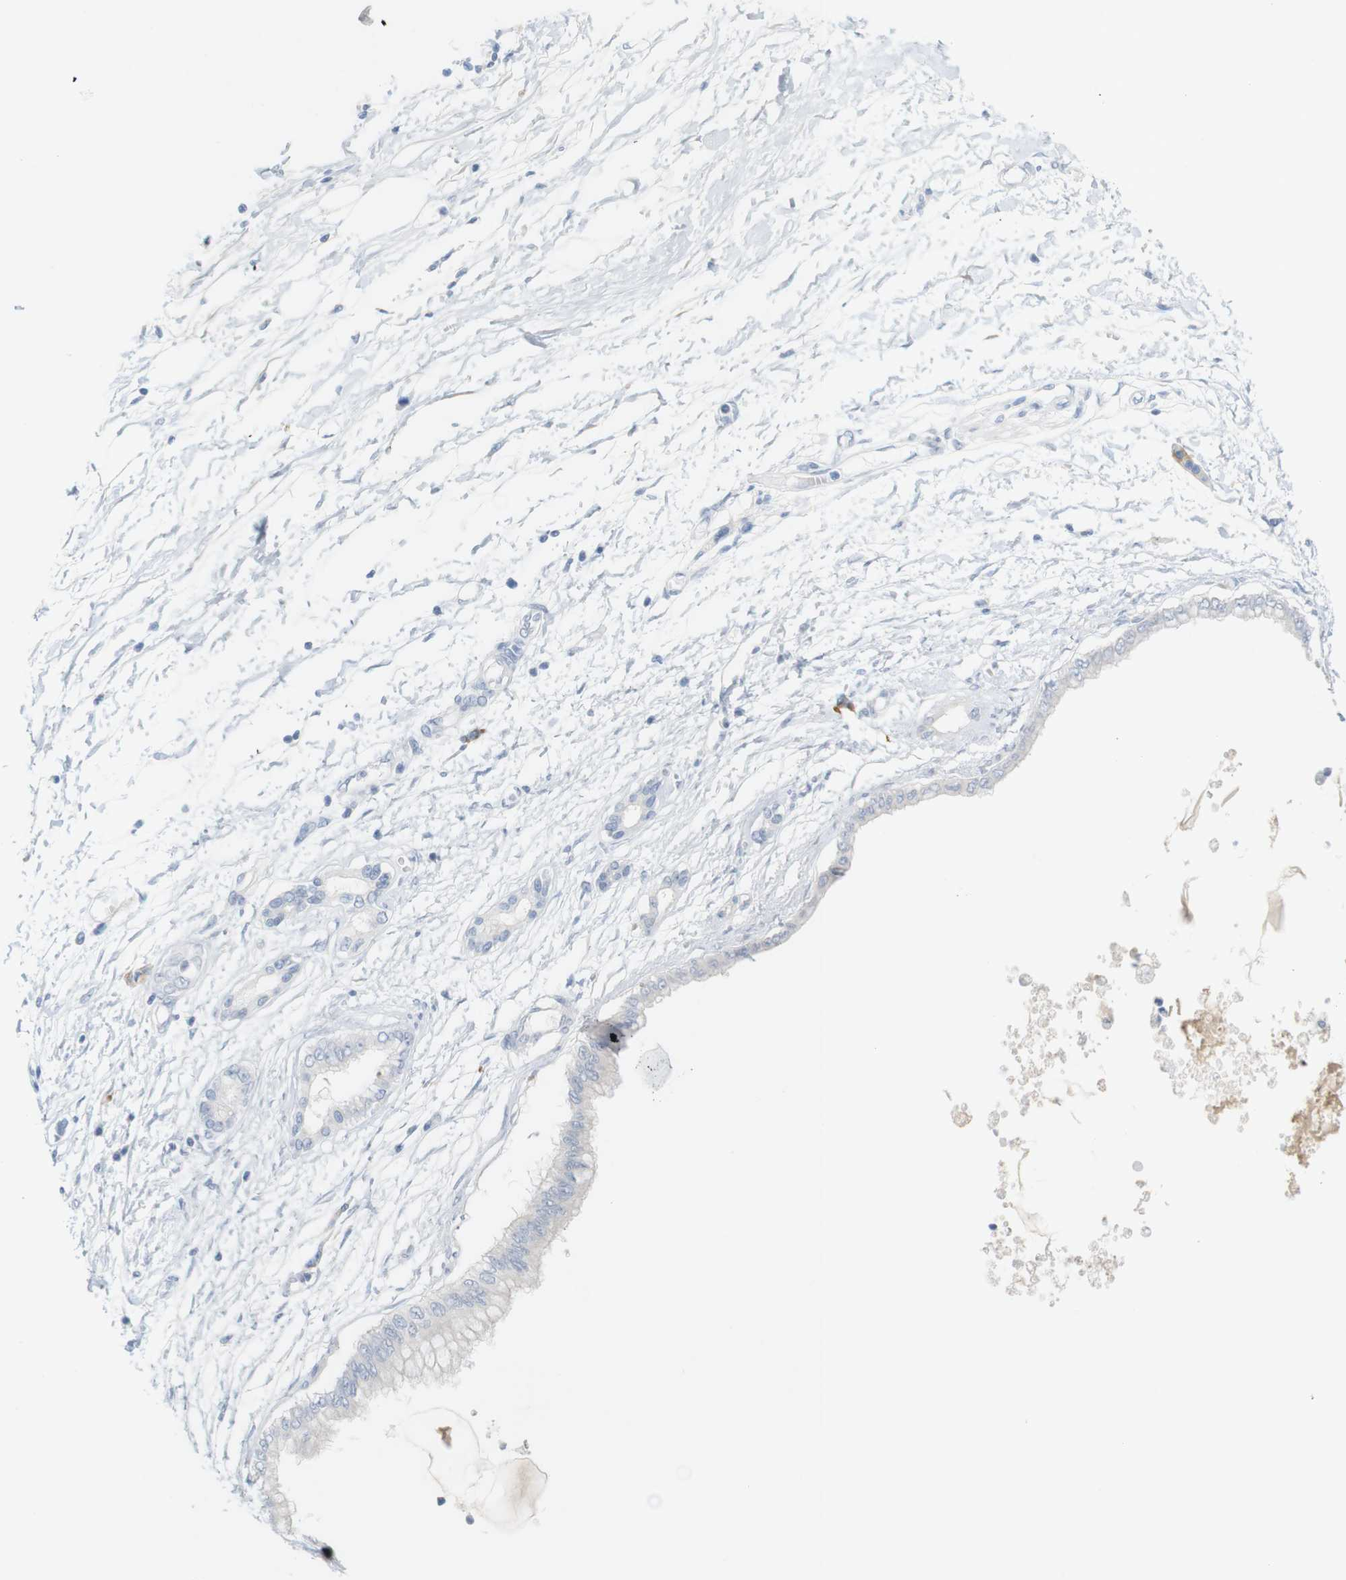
{"staining": {"intensity": "negative", "quantity": "none", "location": "none"}, "tissue": "pancreatic cancer", "cell_type": "Tumor cells", "image_type": "cancer", "snomed": [{"axis": "morphology", "description": "Adenocarcinoma, NOS"}, {"axis": "topography", "description": "Pancreas"}], "caption": "This histopathology image is of pancreatic cancer (adenocarcinoma) stained with immunohistochemistry (IHC) to label a protein in brown with the nuclei are counter-stained blue. There is no staining in tumor cells.", "gene": "RGS9", "patient": {"sex": "male", "age": 56}}